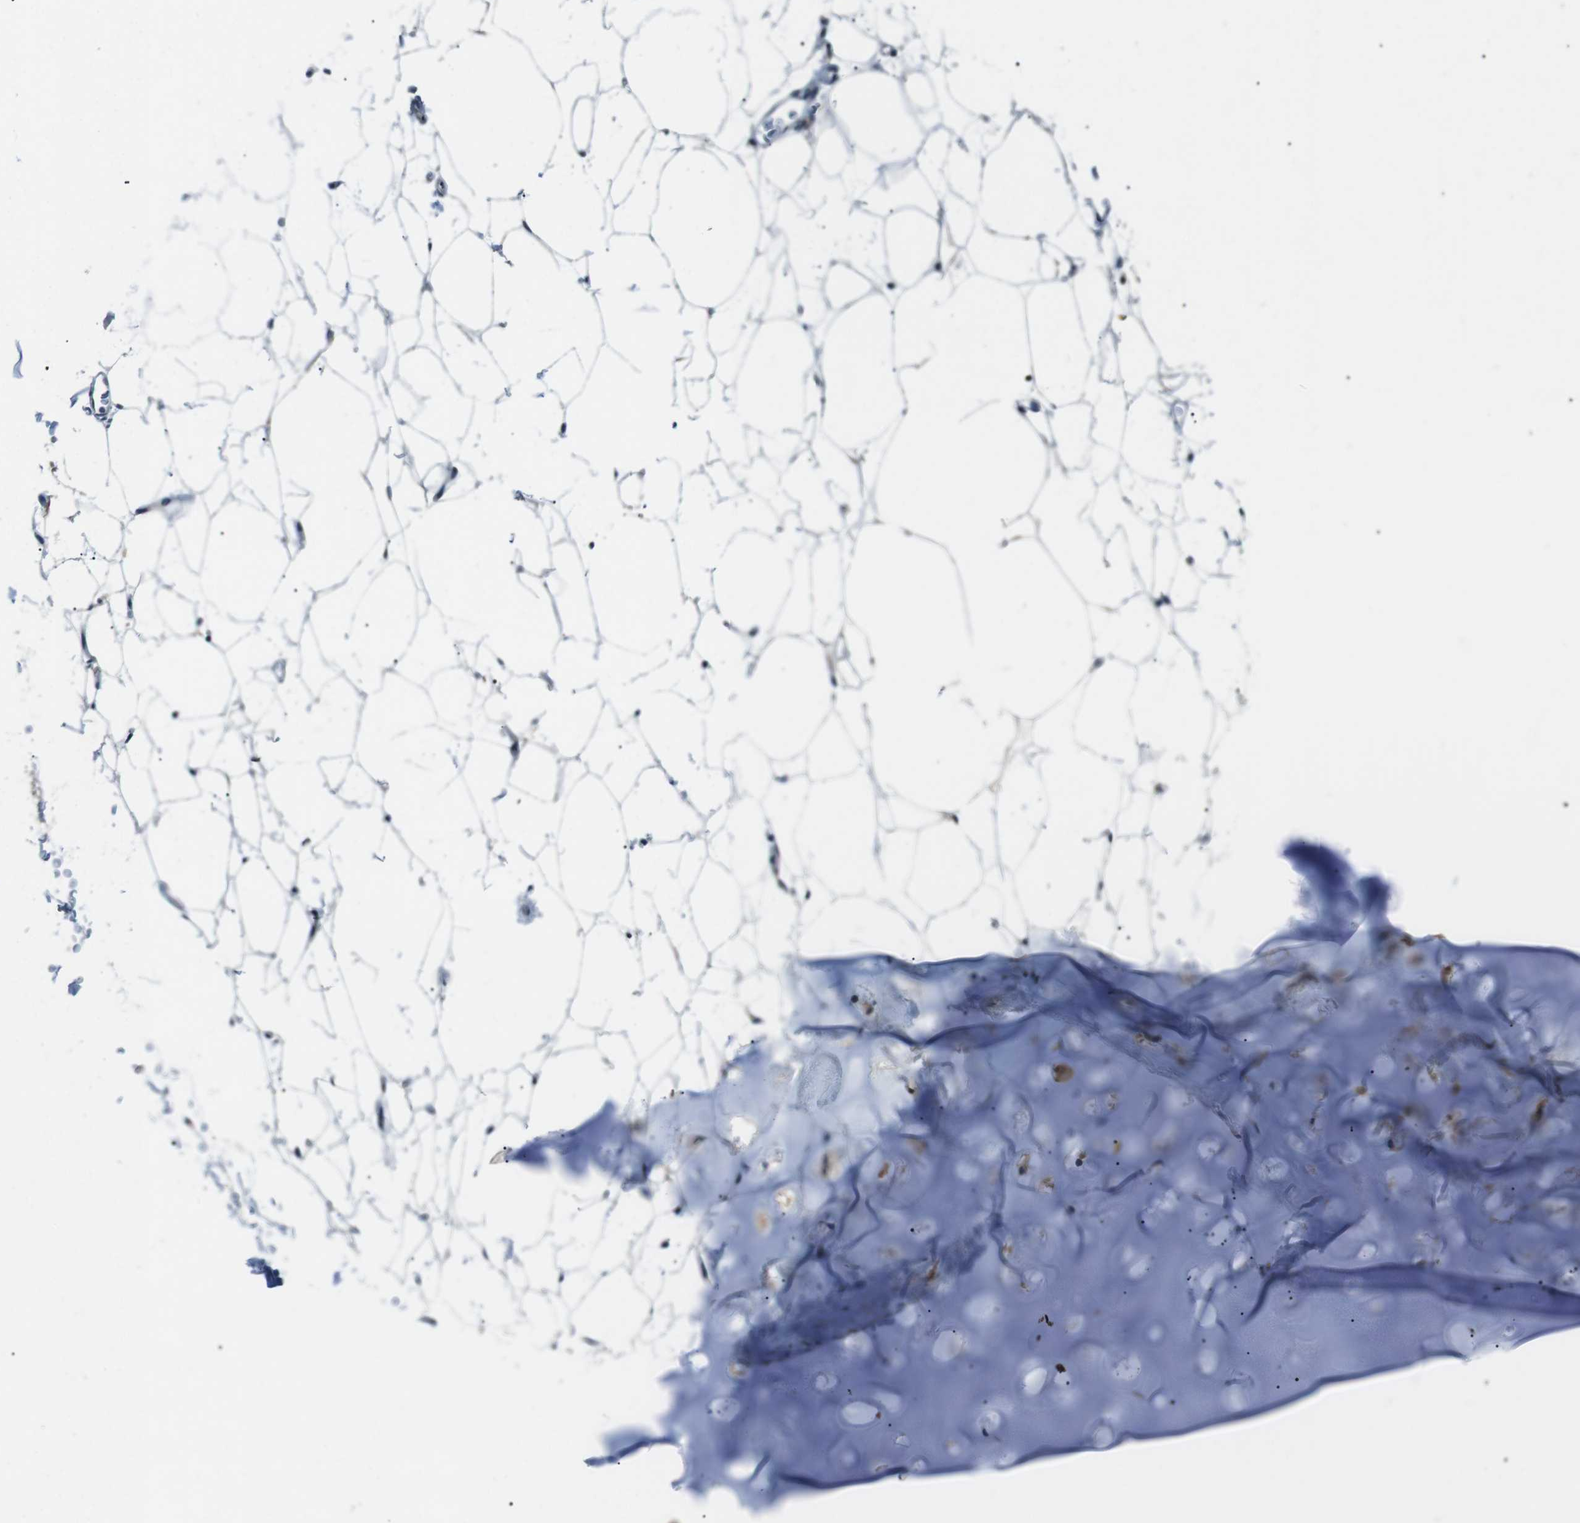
{"staining": {"intensity": "negative", "quantity": "none", "location": "none"}, "tissue": "adipose tissue", "cell_type": "Adipocytes", "image_type": "normal", "snomed": [{"axis": "morphology", "description": "Normal tissue, NOS"}, {"axis": "topography", "description": "Breast"}, {"axis": "topography", "description": "Soft tissue"}], "caption": "Immunohistochemistry micrograph of normal adipose tissue: adipose tissue stained with DAB reveals no significant protein positivity in adipocytes. Brightfield microscopy of IHC stained with DAB (brown) and hematoxylin (blue), captured at high magnification.", "gene": "LRIG2", "patient": {"sex": "female", "age": 75}}